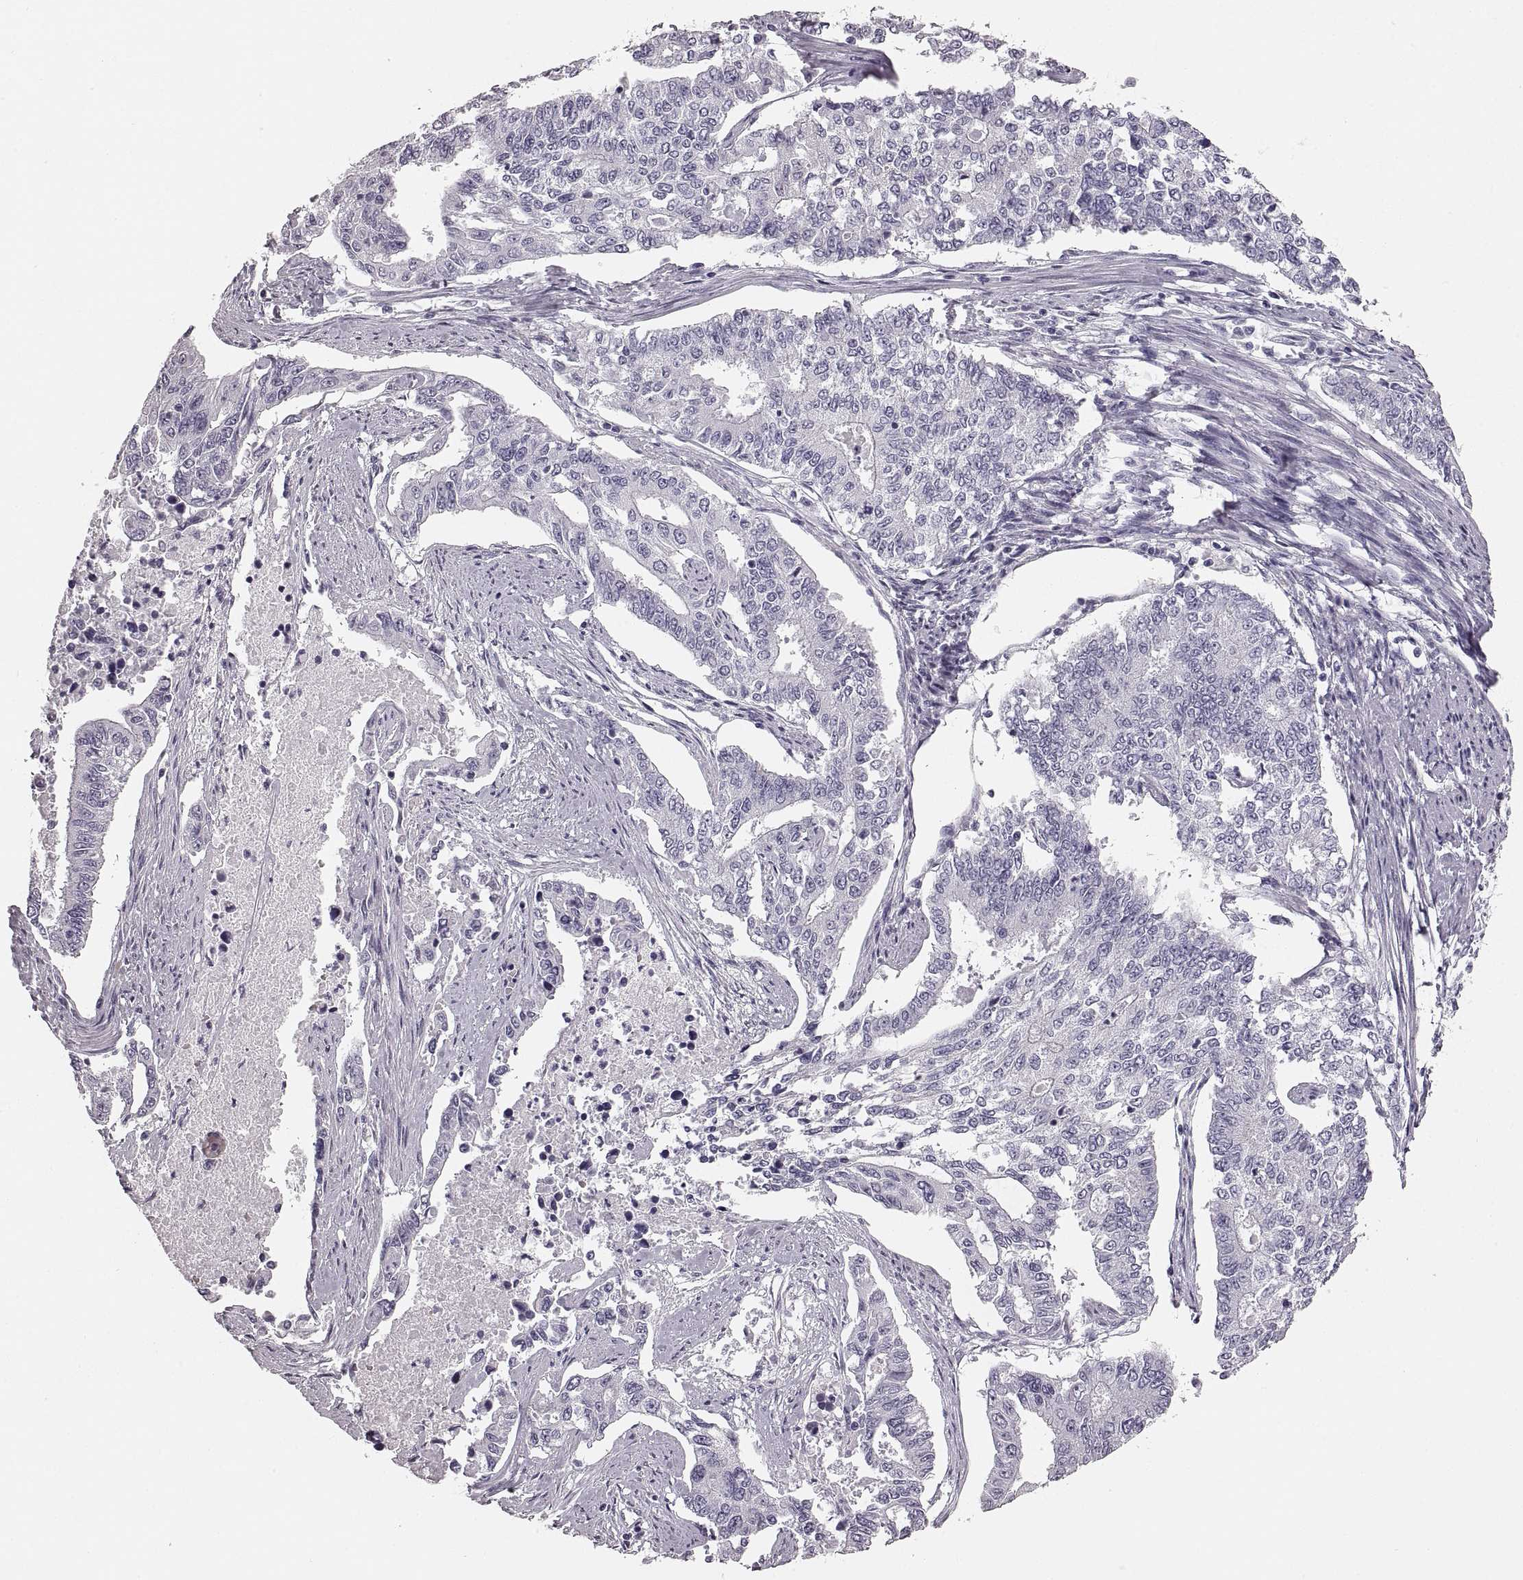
{"staining": {"intensity": "negative", "quantity": "none", "location": "none"}, "tissue": "endometrial cancer", "cell_type": "Tumor cells", "image_type": "cancer", "snomed": [{"axis": "morphology", "description": "Adenocarcinoma, NOS"}, {"axis": "topography", "description": "Uterus"}], "caption": "Immunohistochemistry (IHC) photomicrograph of neoplastic tissue: human endometrial cancer stained with DAB shows no significant protein positivity in tumor cells.", "gene": "RDH13", "patient": {"sex": "female", "age": 59}}